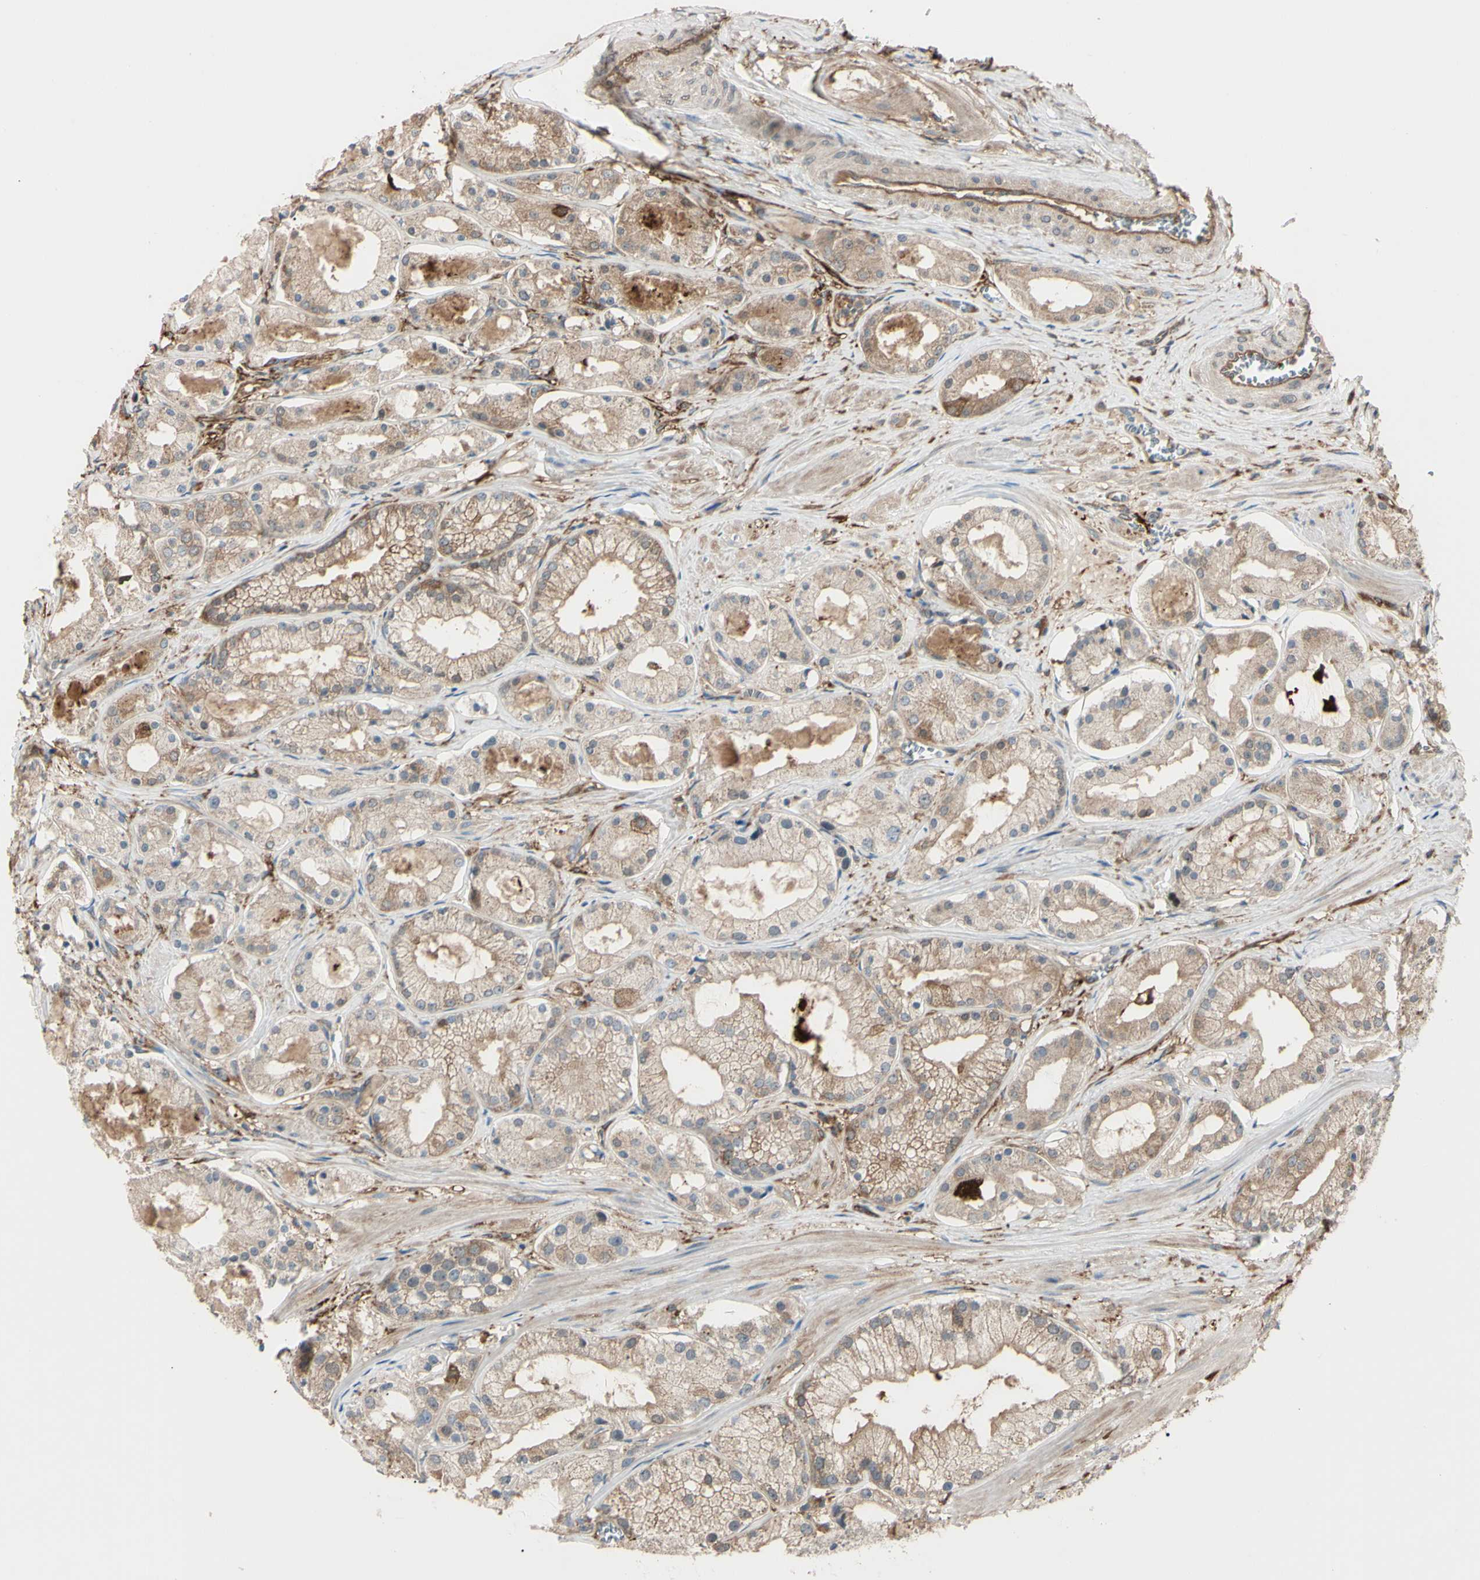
{"staining": {"intensity": "moderate", "quantity": ">75%", "location": "cytoplasmic/membranous"}, "tissue": "prostate cancer", "cell_type": "Tumor cells", "image_type": "cancer", "snomed": [{"axis": "morphology", "description": "Adenocarcinoma, High grade"}, {"axis": "topography", "description": "Prostate"}], "caption": "The image demonstrates staining of prostate cancer (high-grade adenocarcinoma), revealing moderate cytoplasmic/membranous protein positivity (brown color) within tumor cells.", "gene": "PTPN12", "patient": {"sex": "male", "age": 66}}